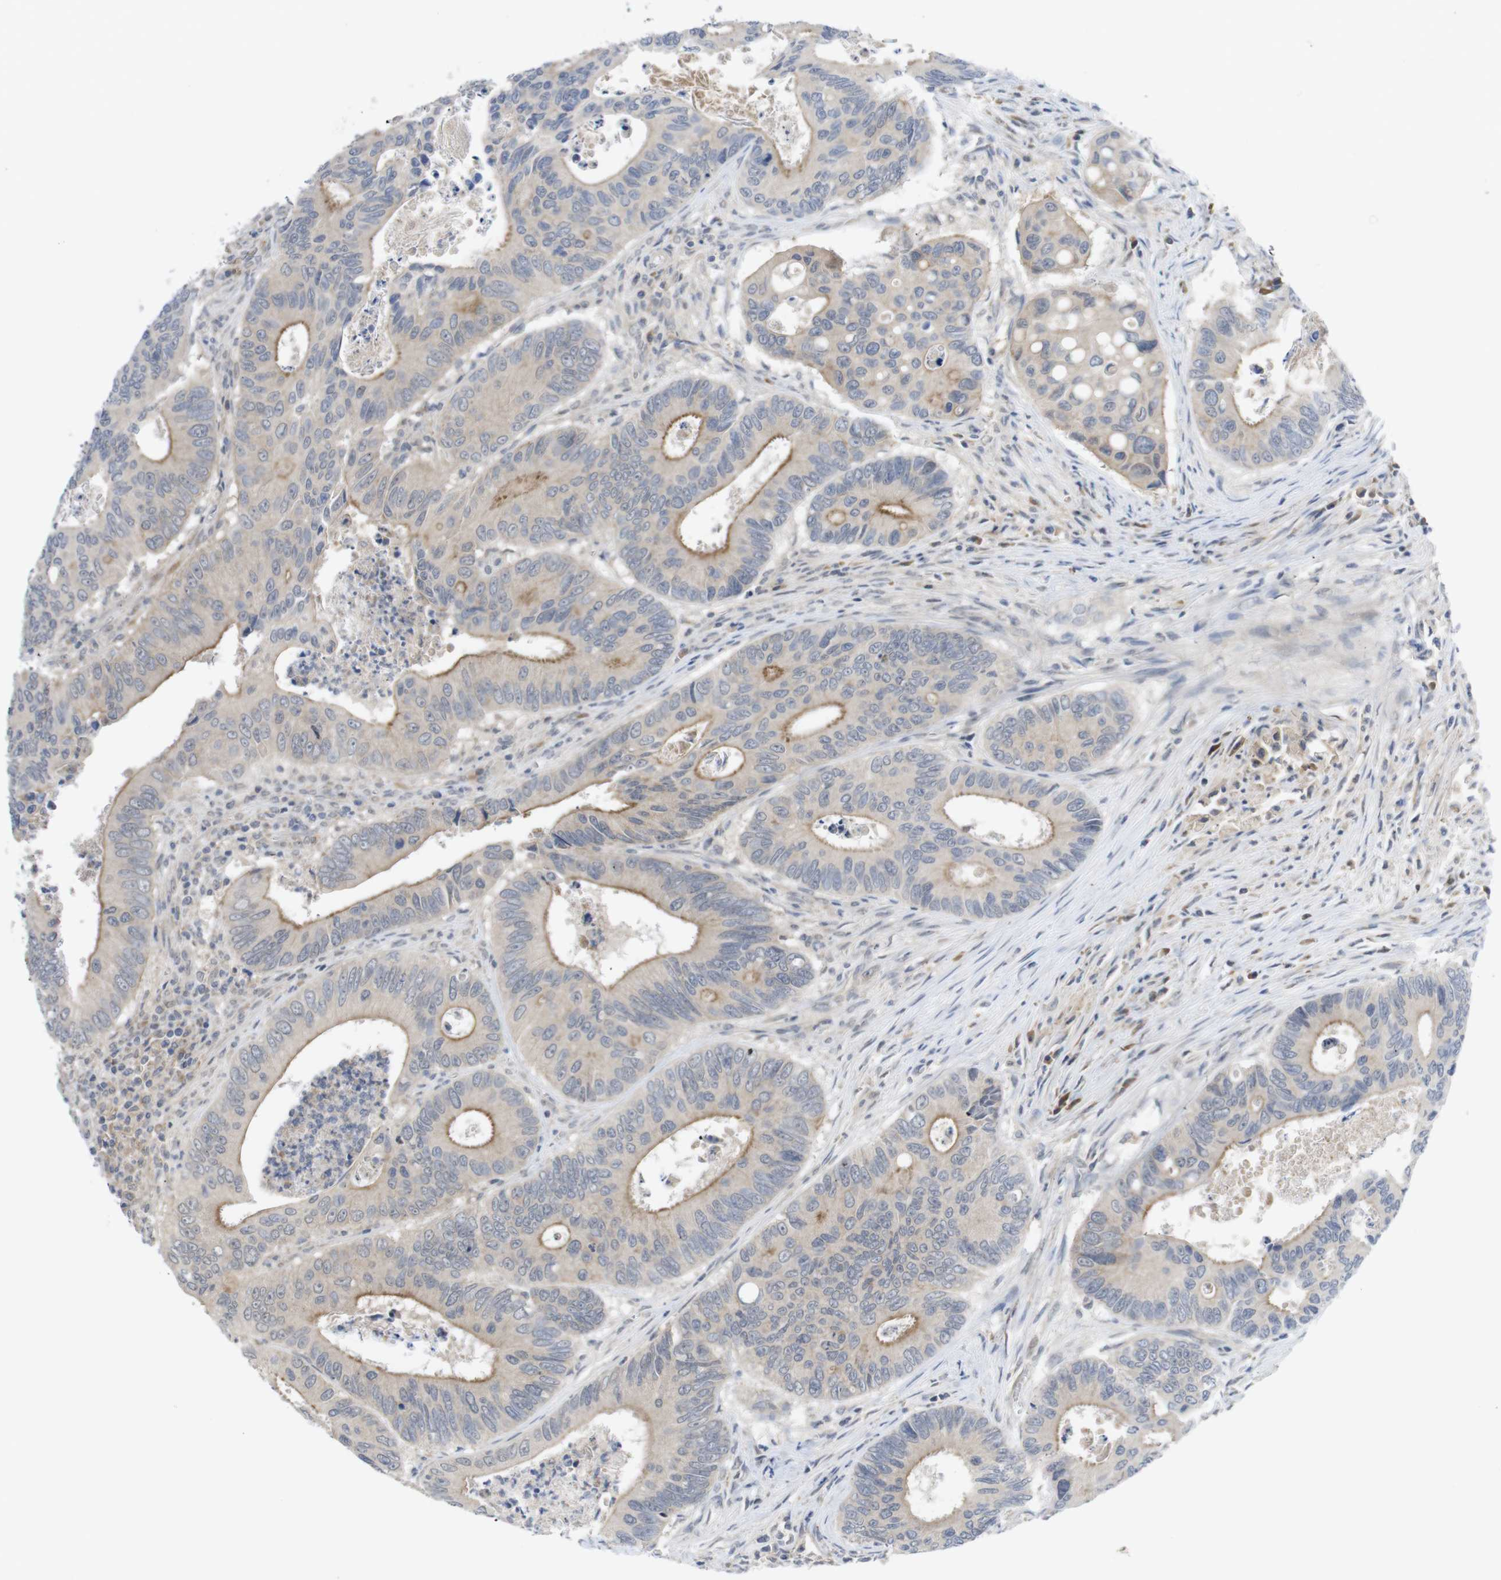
{"staining": {"intensity": "moderate", "quantity": "25%-75%", "location": "cytoplasmic/membranous"}, "tissue": "colorectal cancer", "cell_type": "Tumor cells", "image_type": "cancer", "snomed": [{"axis": "morphology", "description": "Inflammation, NOS"}, {"axis": "morphology", "description": "Adenocarcinoma, NOS"}, {"axis": "topography", "description": "Colon"}], "caption": "The image displays immunohistochemical staining of colorectal cancer. There is moderate cytoplasmic/membranous expression is identified in approximately 25%-75% of tumor cells.", "gene": "BCAR3", "patient": {"sex": "male", "age": 72}}